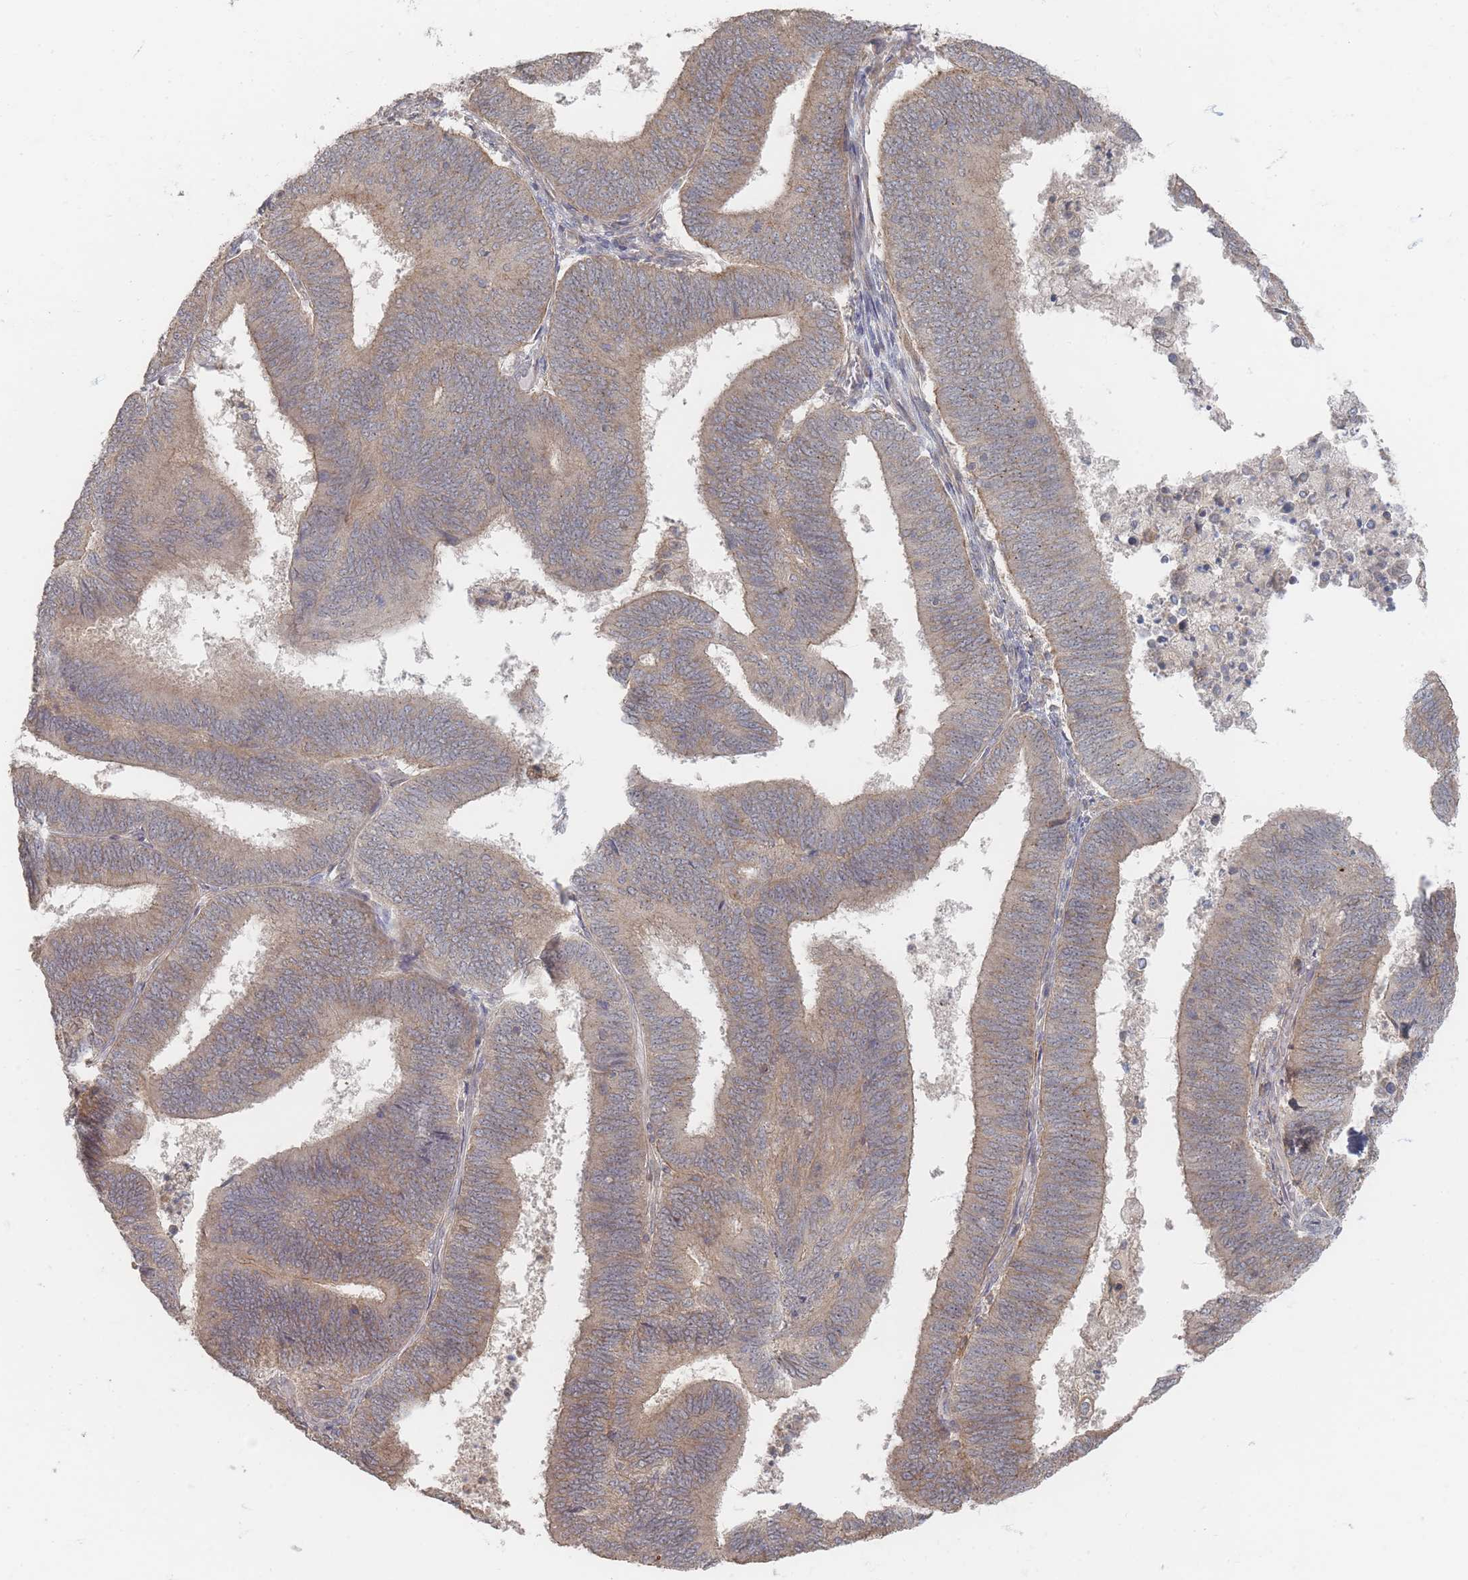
{"staining": {"intensity": "weak", "quantity": ">75%", "location": "cytoplasmic/membranous"}, "tissue": "endometrial cancer", "cell_type": "Tumor cells", "image_type": "cancer", "snomed": [{"axis": "morphology", "description": "Adenocarcinoma, NOS"}, {"axis": "topography", "description": "Endometrium"}], "caption": "A high-resolution micrograph shows immunohistochemistry staining of endometrial cancer, which shows weak cytoplasmic/membranous positivity in about >75% of tumor cells.", "gene": "GLE1", "patient": {"sex": "female", "age": 70}}